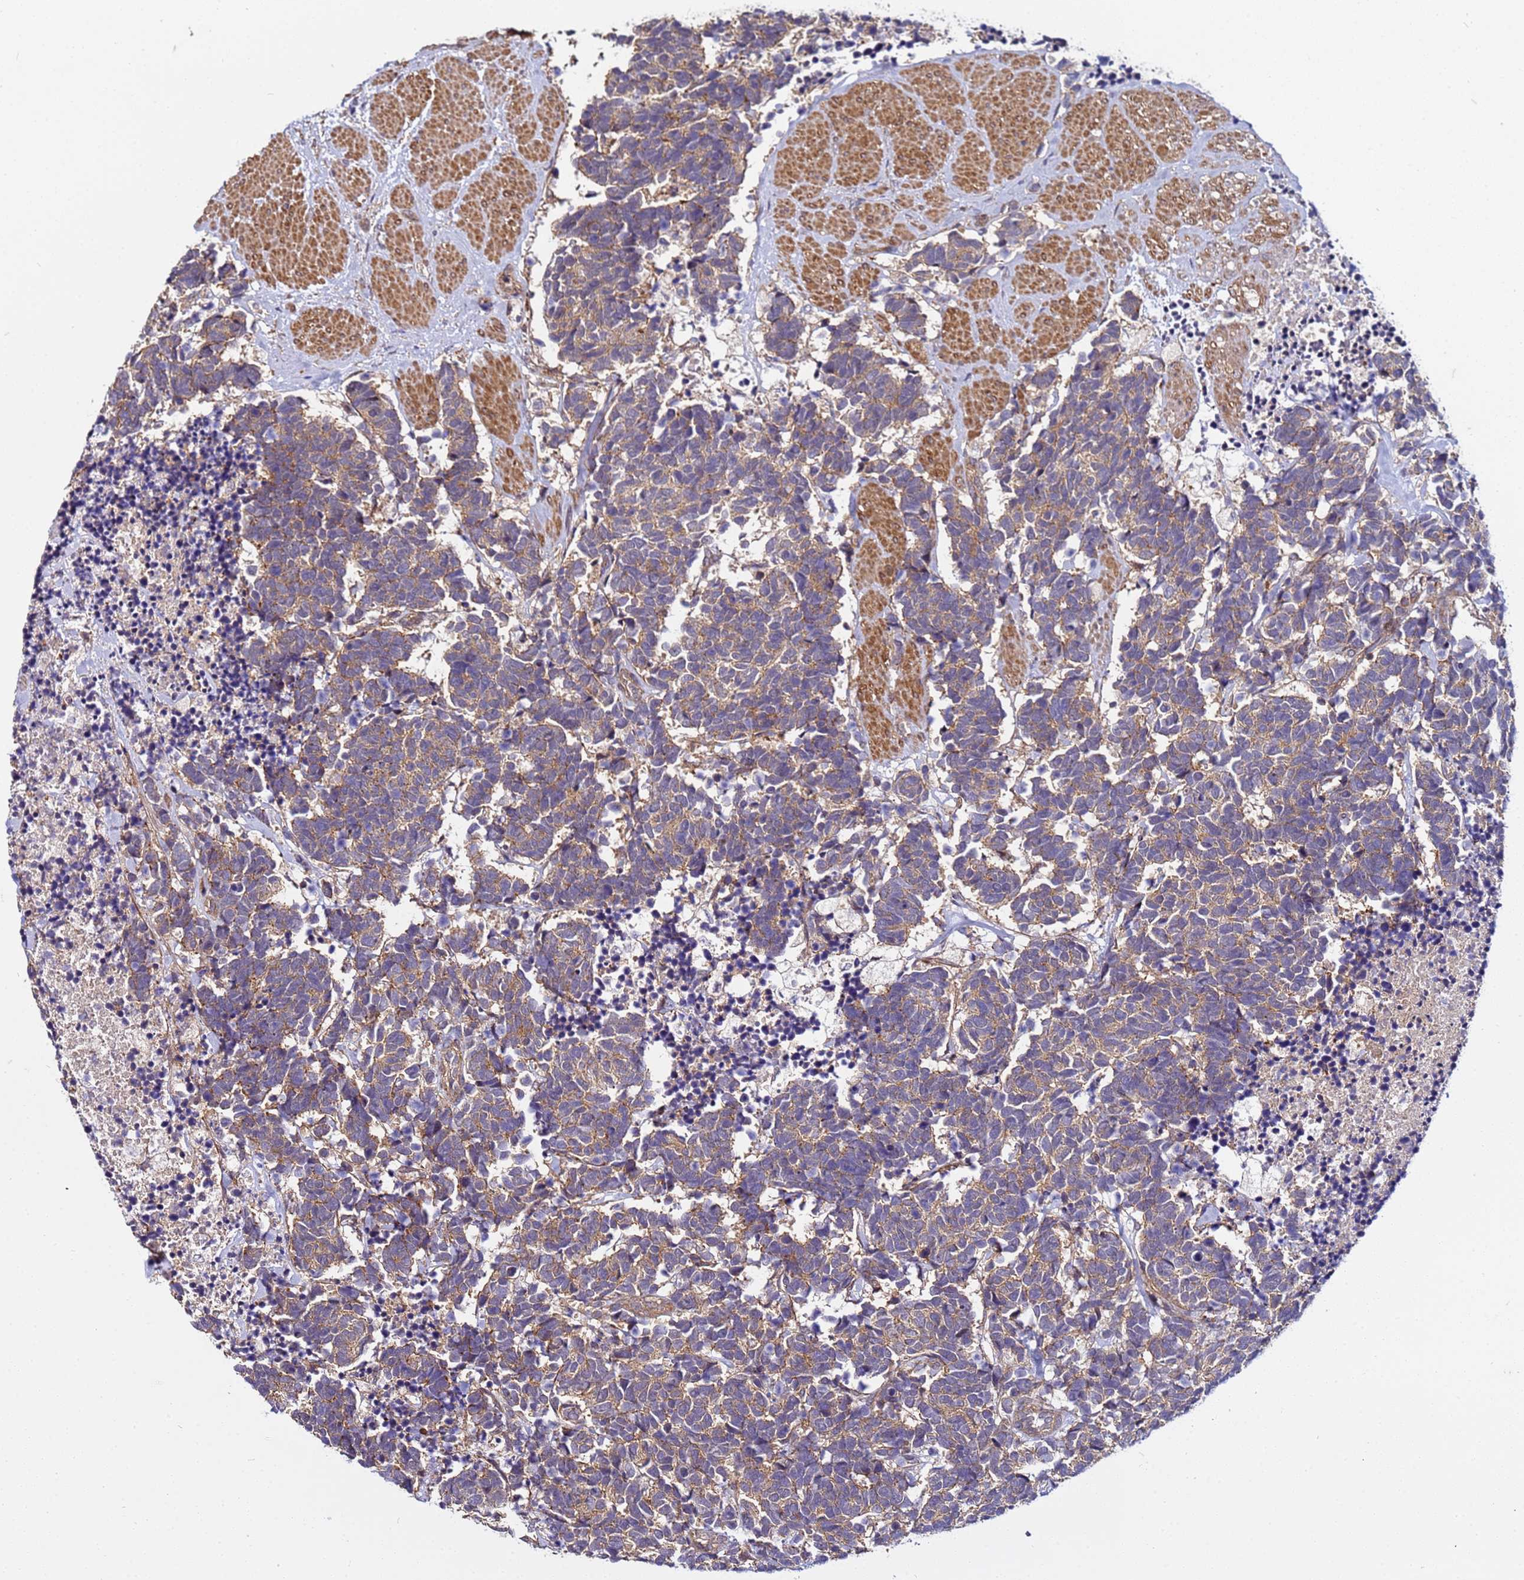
{"staining": {"intensity": "weak", "quantity": ">75%", "location": "cytoplasmic/membranous"}, "tissue": "carcinoid", "cell_type": "Tumor cells", "image_type": "cancer", "snomed": [{"axis": "morphology", "description": "Carcinoma, NOS"}, {"axis": "morphology", "description": "Carcinoid, malignant, NOS"}, {"axis": "topography", "description": "Prostate"}], "caption": "Carcinoid stained for a protein reveals weak cytoplasmic/membranous positivity in tumor cells.", "gene": "STK38", "patient": {"sex": "male", "age": 57}}